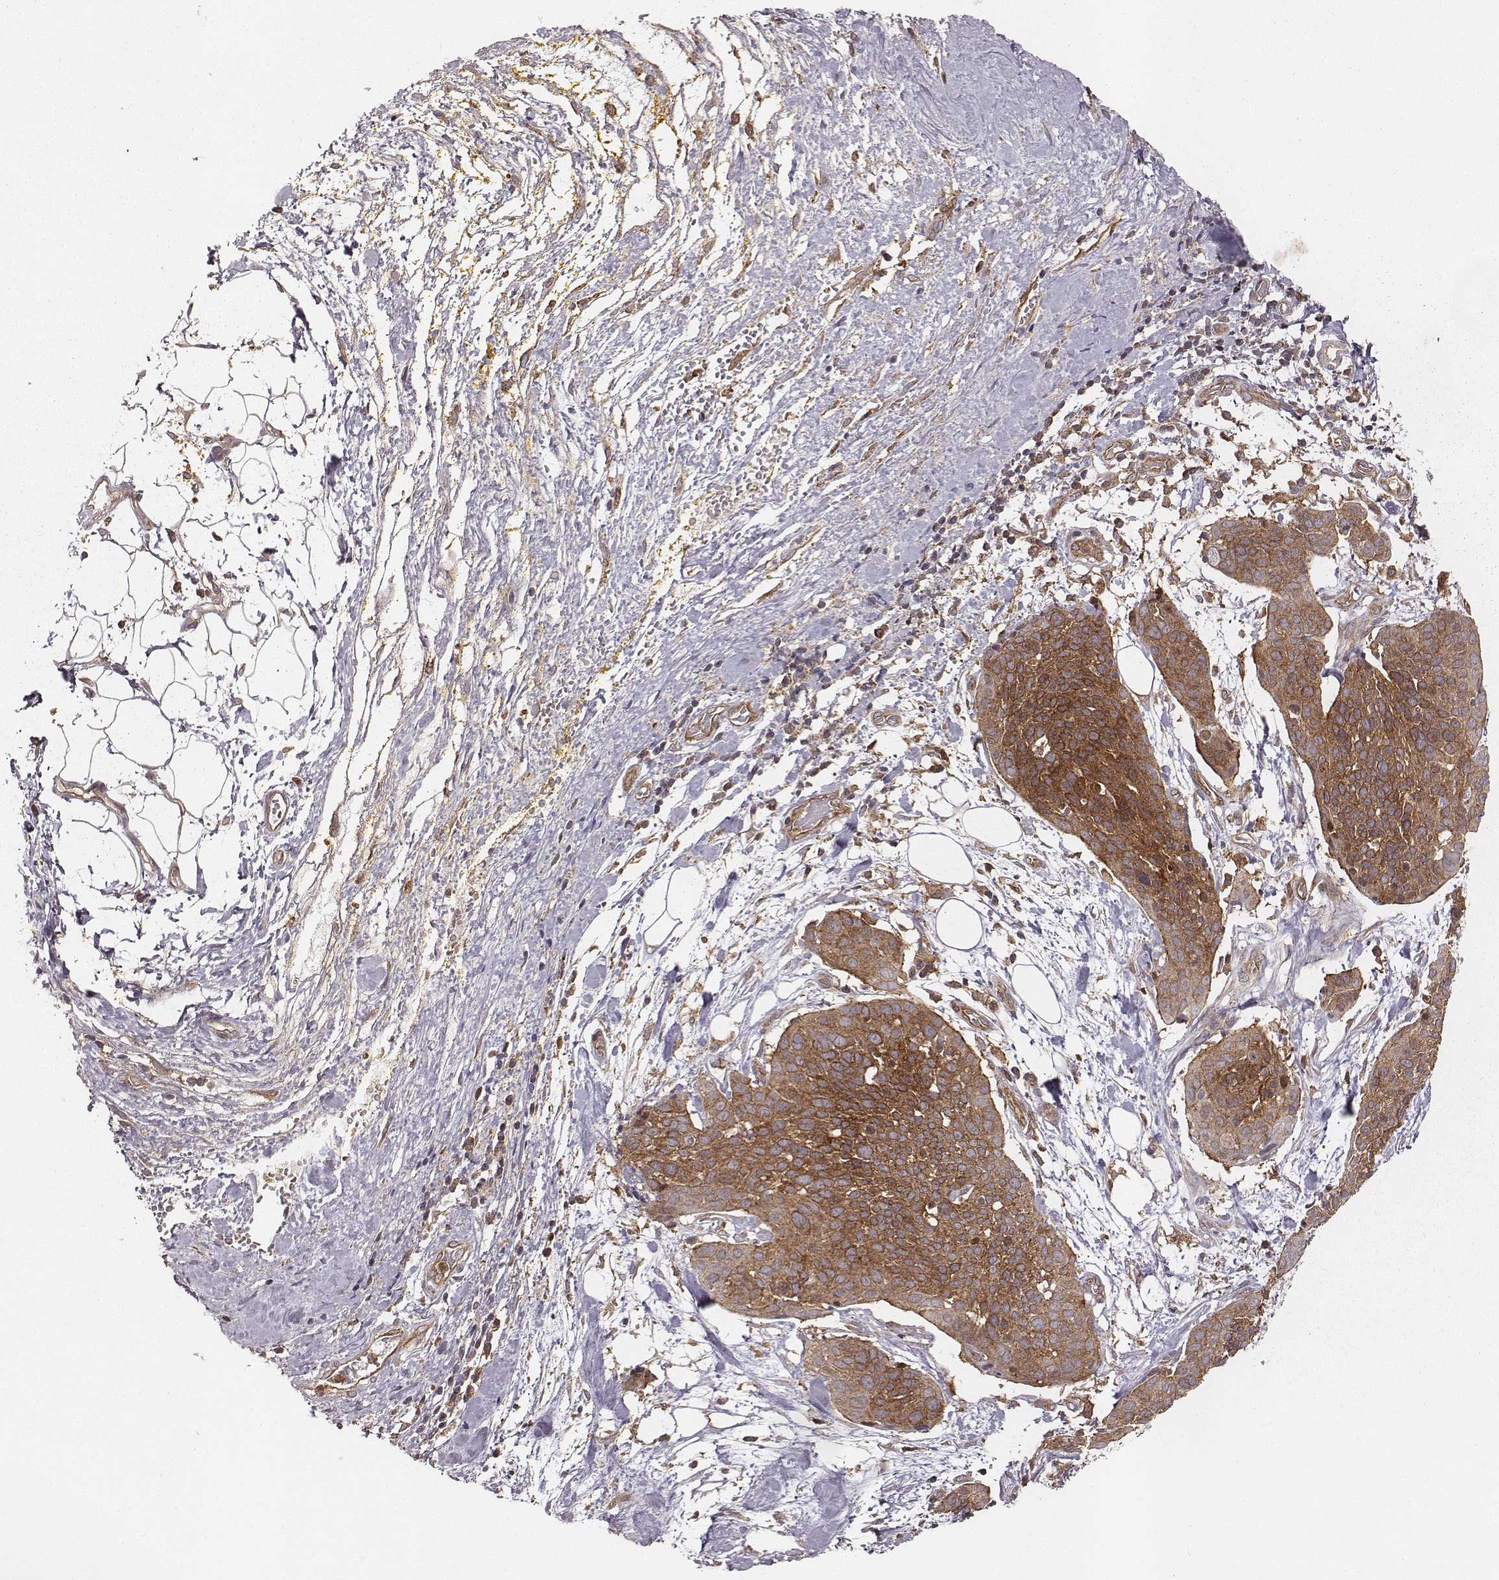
{"staining": {"intensity": "strong", "quantity": ">75%", "location": "cytoplasmic/membranous"}, "tissue": "cervical cancer", "cell_type": "Tumor cells", "image_type": "cancer", "snomed": [{"axis": "morphology", "description": "Squamous cell carcinoma, NOS"}, {"axis": "topography", "description": "Cervix"}], "caption": "IHC image of human squamous cell carcinoma (cervical) stained for a protein (brown), which shows high levels of strong cytoplasmic/membranous expression in about >75% of tumor cells.", "gene": "VPS26A", "patient": {"sex": "female", "age": 39}}